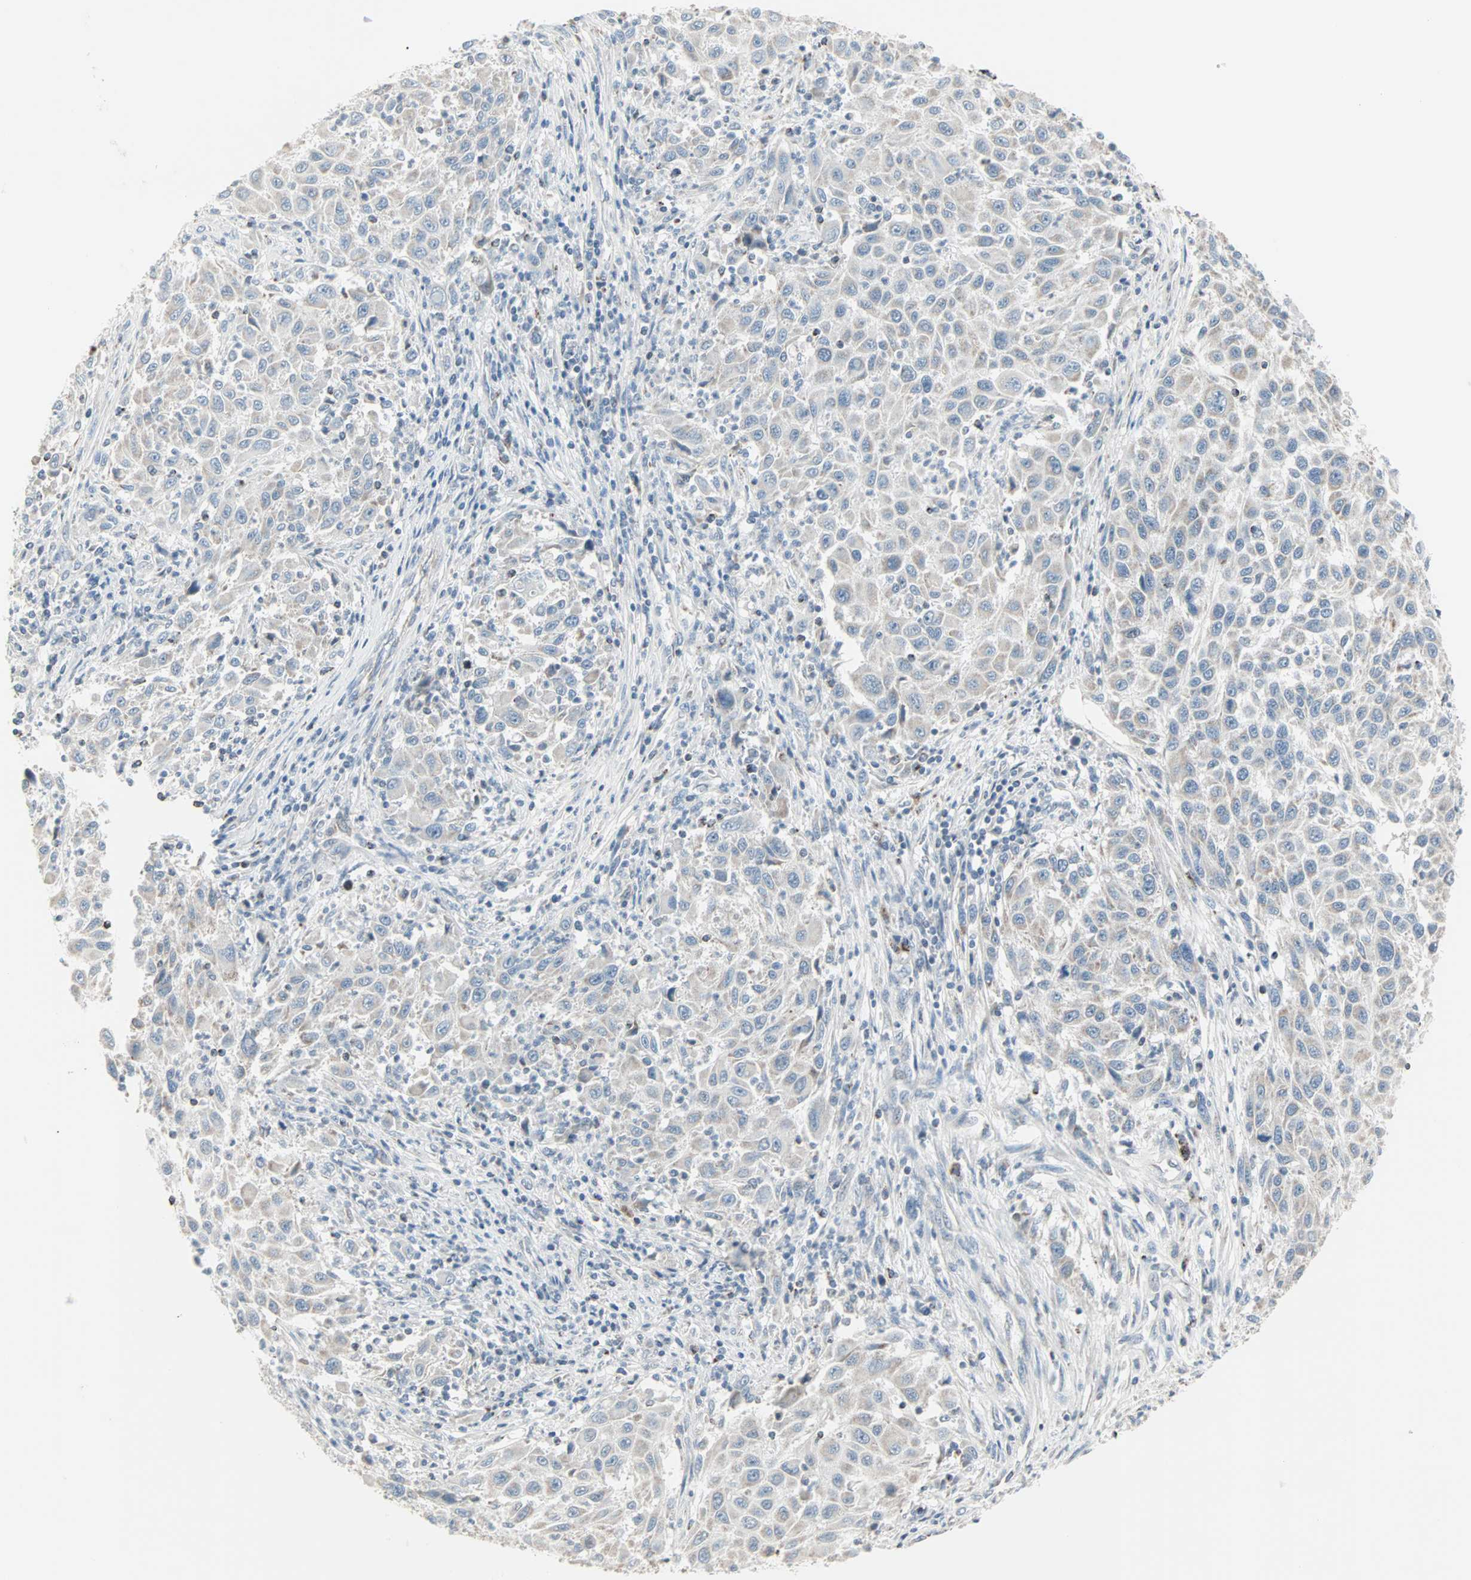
{"staining": {"intensity": "weak", "quantity": "<25%", "location": "cytoplasmic/membranous"}, "tissue": "melanoma", "cell_type": "Tumor cells", "image_type": "cancer", "snomed": [{"axis": "morphology", "description": "Malignant melanoma, Metastatic site"}, {"axis": "topography", "description": "Lymph node"}], "caption": "An IHC micrograph of malignant melanoma (metastatic site) is shown. There is no staining in tumor cells of malignant melanoma (metastatic site).", "gene": "IDH2", "patient": {"sex": "male", "age": 61}}